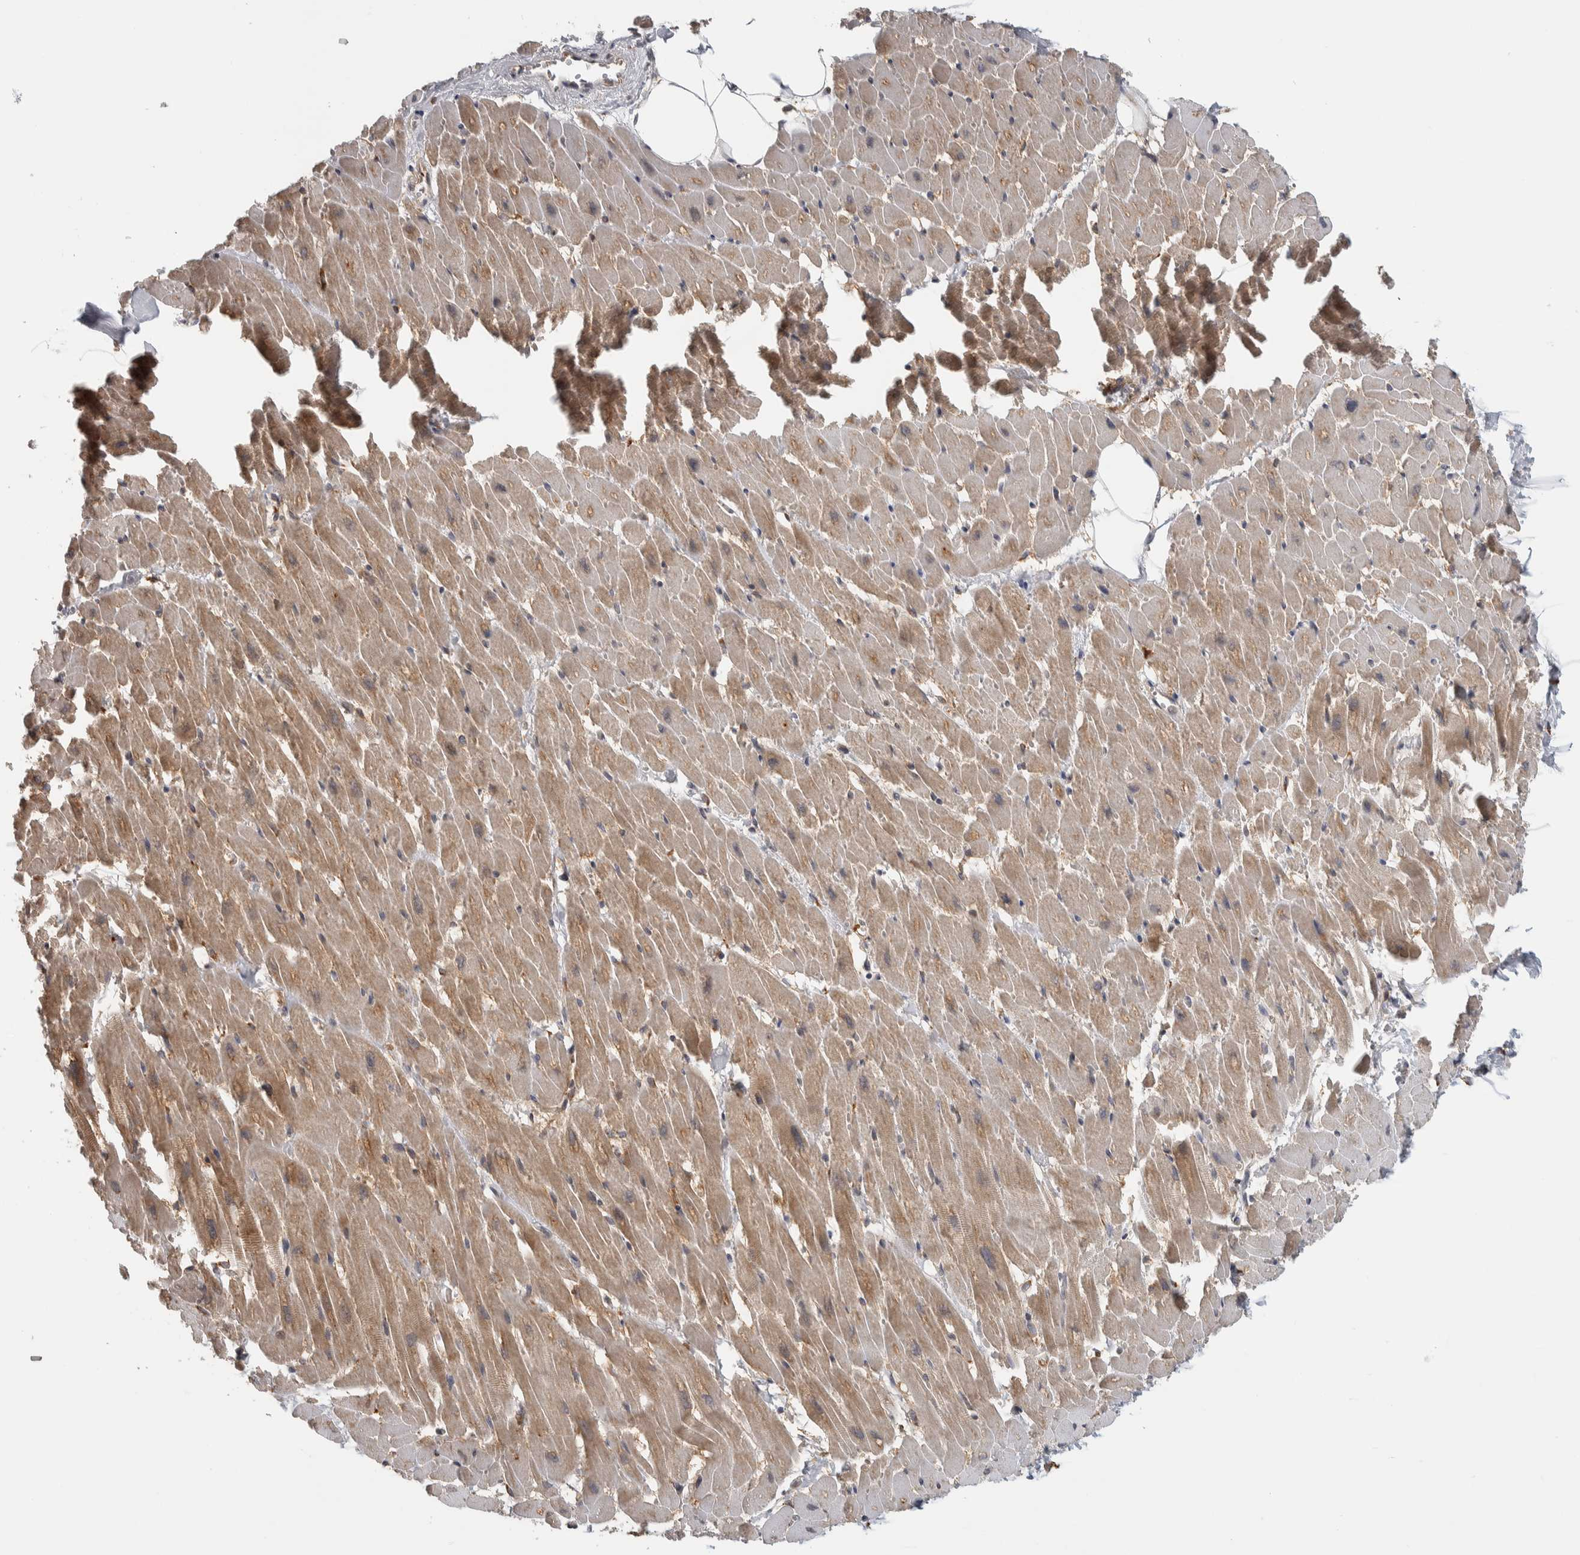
{"staining": {"intensity": "weak", "quantity": ">75%", "location": "cytoplasmic/membranous"}, "tissue": "heart muscle", "cell_type": "Cardiomyocytes", "image_type": "normal", "snomed": [{"axis": "morphology", "description": "Normal tissue, NOS"}, {"axis": "topography", "description": "Heart"}], "caption": "The photomicrograph exhibits staining of unremarkable heart muscle, revealing weak cytoplasmic/membranous protein positivity (brown color) within cardiomyocytes. The protein of interest is stained brown, and the nuclei are stained in blue (DAB (3,3'-diaminobenzidine) IHC with brightfield microscopy, high magnification).", "gene": "EIF3H", "patient": {"sex": "female", "age": 19}}